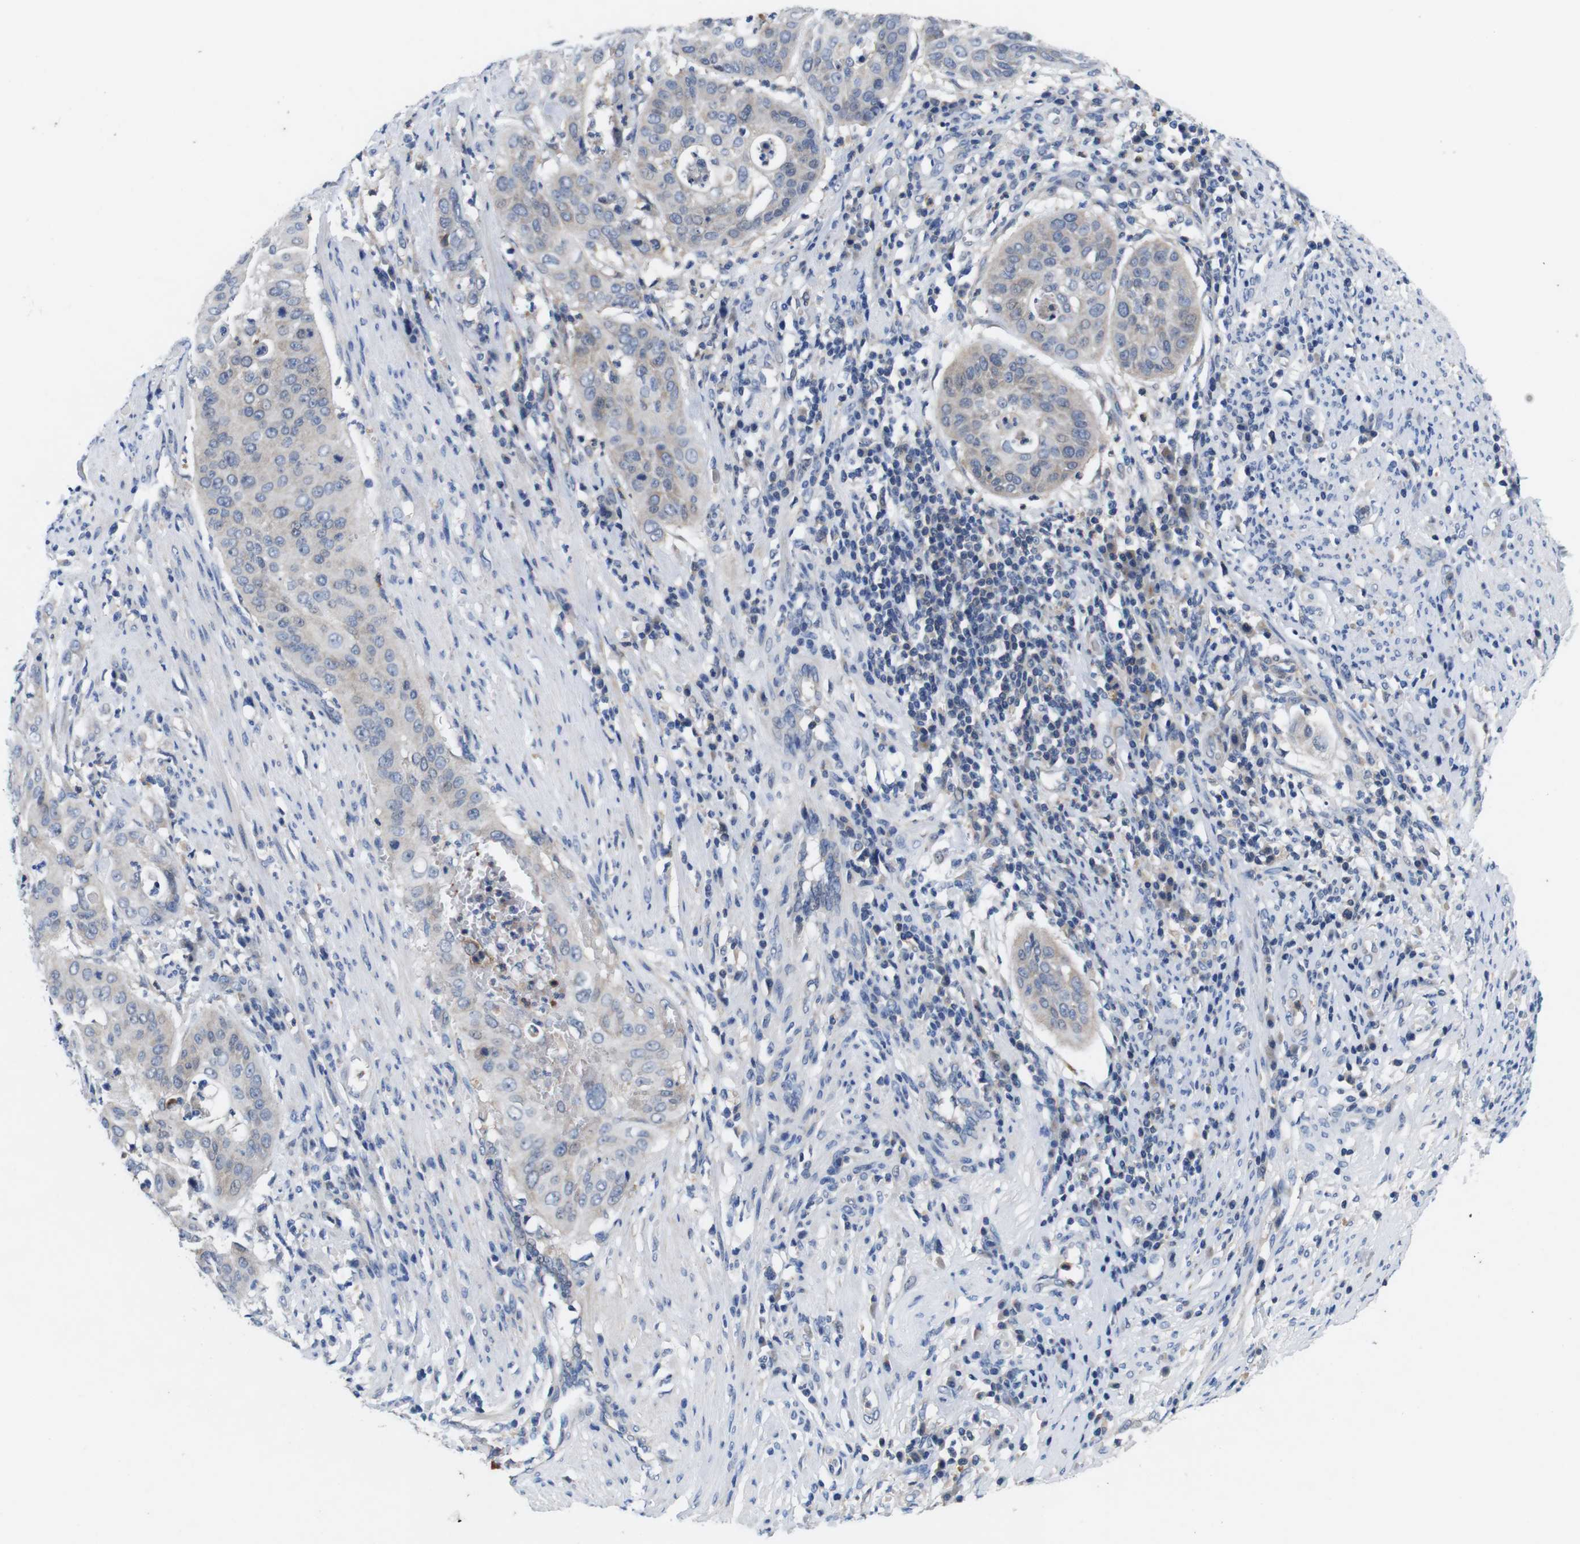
{"staining": {"intensity": "negative", "quantity": "none", "location": "none"}, "tissue": "cervical cancer", "cell_type": "Tumor cells", "image_type": "cancer", "snomed": [{"axis": "morphology", "description": "Normal tissue, NOS"}, {"axis": "morphology", "description": "Squamous cell carcinoma, NOS"}, {"axis": "topography", "description": "Cervix"}], "caption": "This is a micrograph of immunohistochemistry (IHC) staining of cervical squamous cell carcinoma, which shows no staining in tumor cells. The staining was performed using DAB (3,3'-diaminobenzidine) to visualize the protein expression in brown, while the nuclei were stained in blue with hematoxylin (Magnification: 20x).", "gene": "C1RL", "patient": {"sex": "female", "age": 39}}